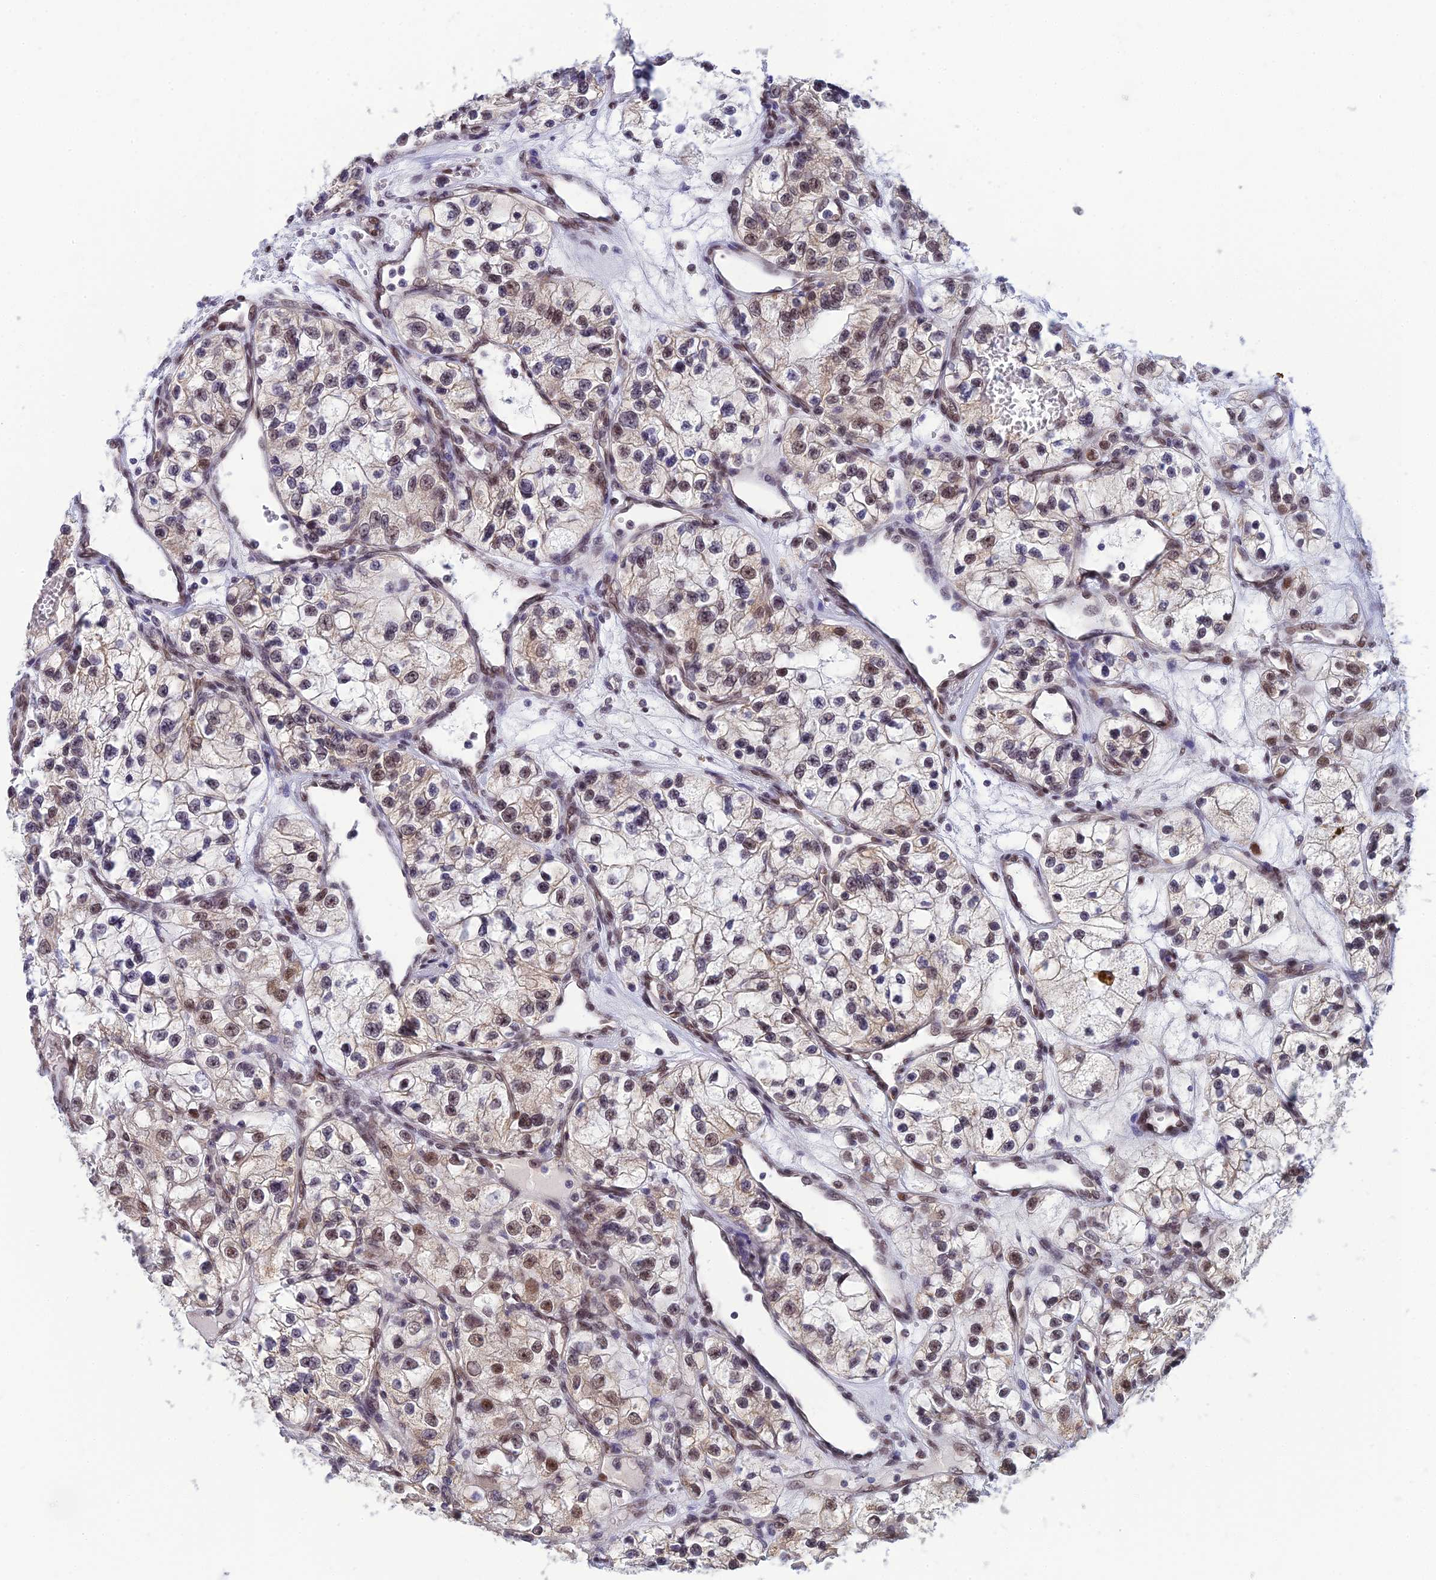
{"staining": {"intensity": "moderate", "quantity": "25%-75%", "location": "nuclear"}, "tissue": "renal cancer", "cell_type": "Tumor cells", "image_type": "cancer", "snomed": [{"axis": "morphology", "description": "Adenocarcinoma, NOS"}, {"axis": "topography", "description": "Kidney"}], "caption": "Renal cancer stained for a protein (brown) exhibits moderate nuclear positive expression in approximately 25%-75% of tumor cells.", "gene": "C2orf49", "patient": {"sex": "female", "age": 57}}